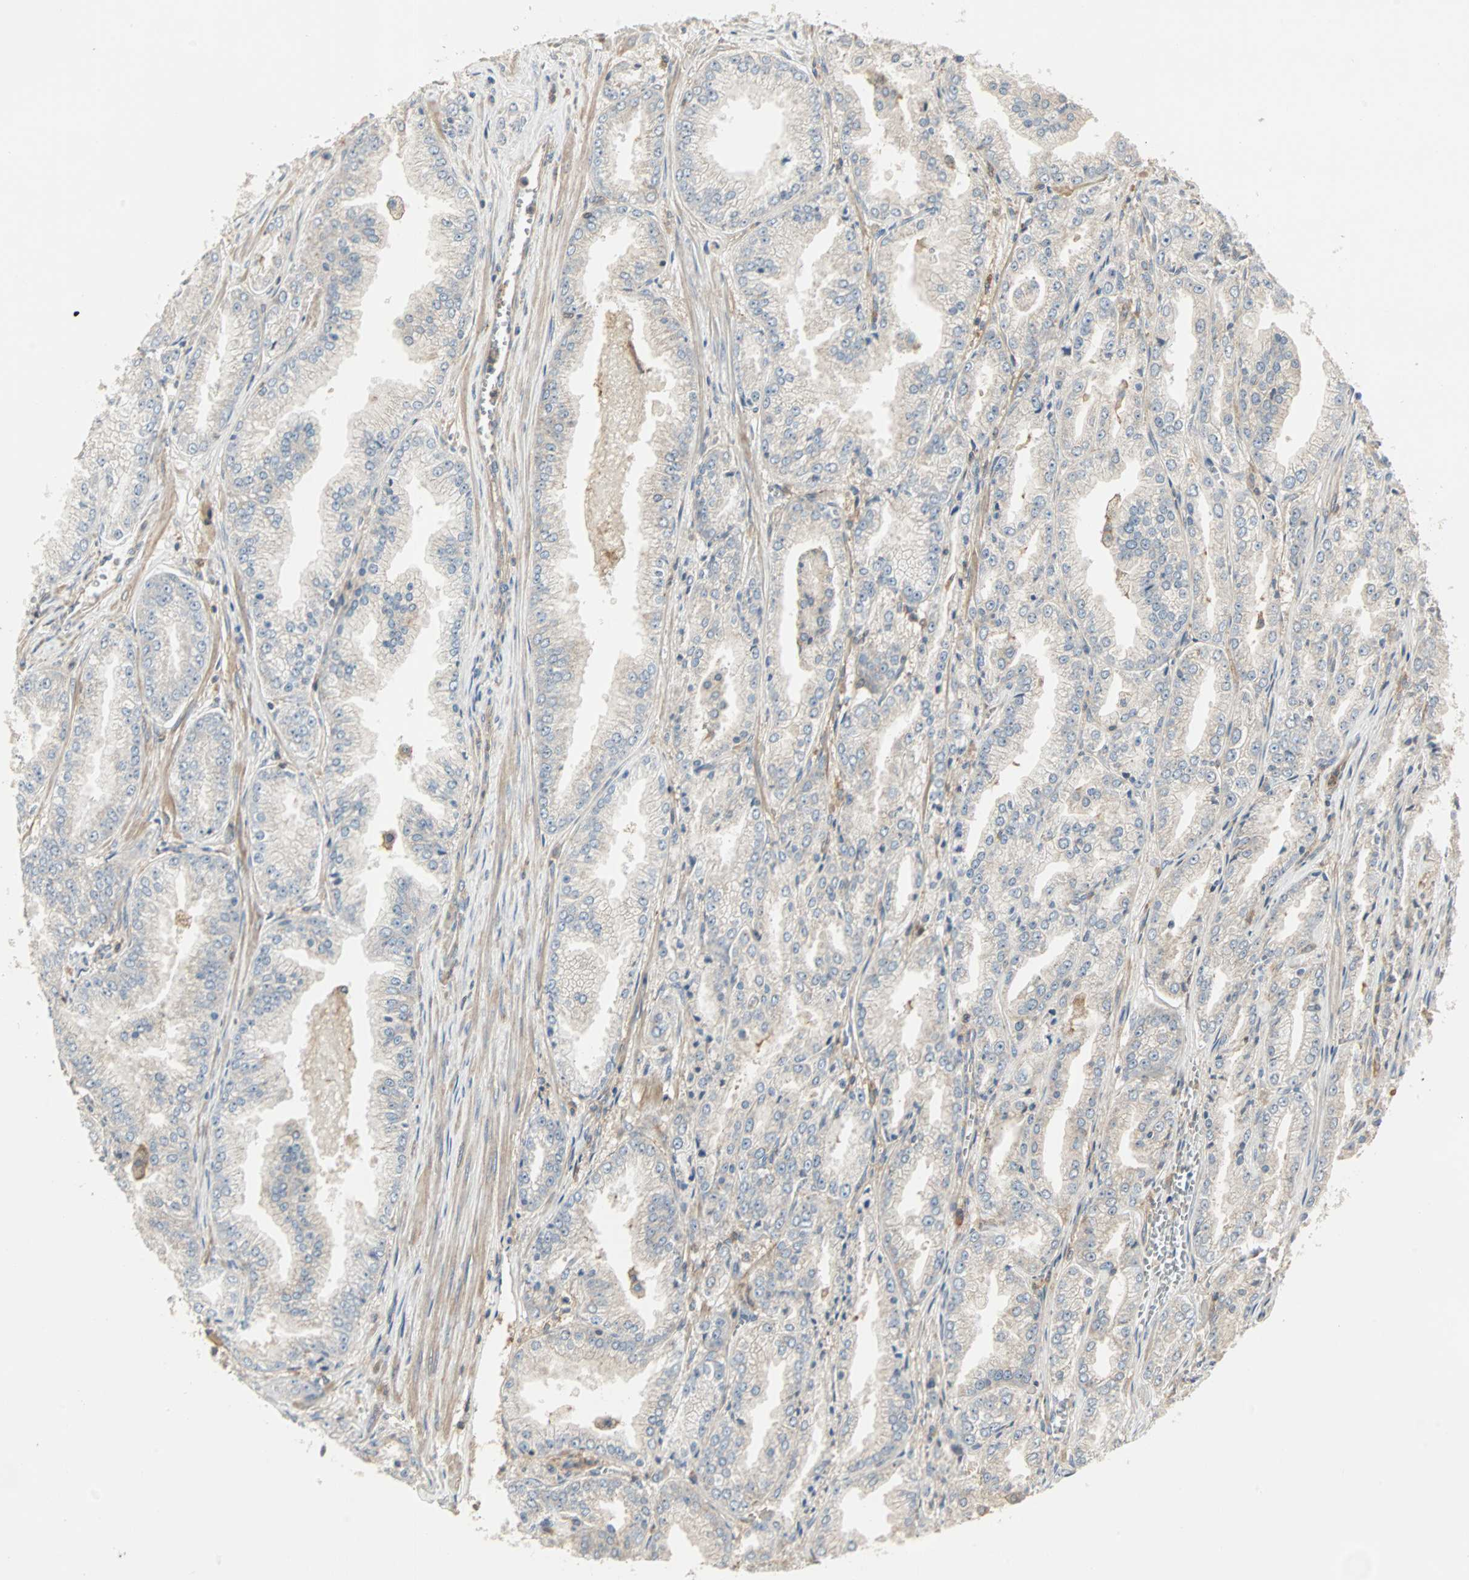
{"staining": {"intensity": "weak", "quantity": "25%-75%", "location": "cytoplasmic/membranous"}, "tissue": "prostate cancer", "cell_type": "Tumor cells", "image_type": "cancer", "snomed": [{"axis": "morphology", "description": "Adenocarcinoma, High grade"}, {"axis": "topography", "description": "Prostate"}], "caption": "Tumor cells reveal weak cytoplasmic/membranous staining in about 25%-75% of cells in prostate cancer (high-grade adenocarcinoma).", "gene": "GNAI2", "patient": {"sex": "male", "age": 61}}